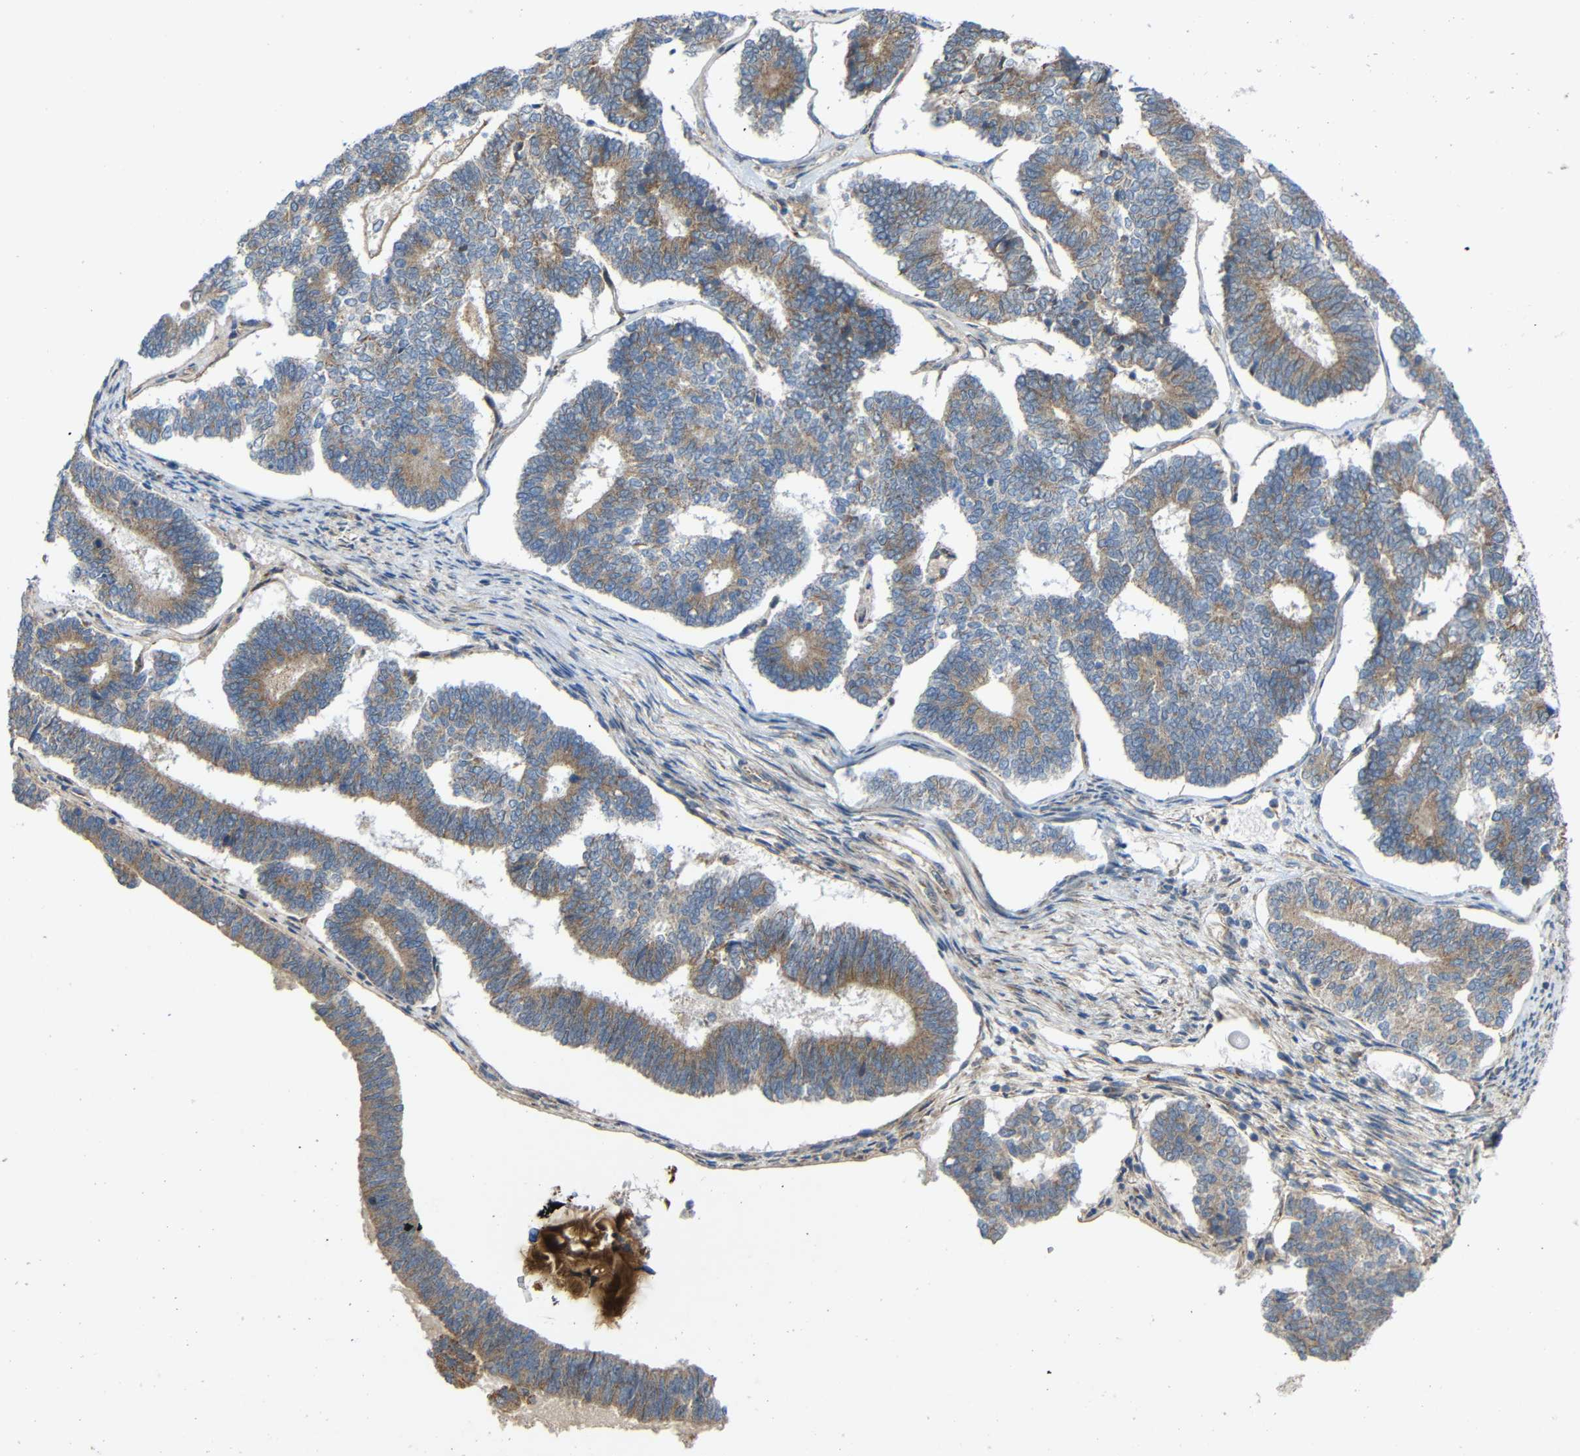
{"staining": {"intensity": "weak", "quantity": "25%-75%", "location": "cytoplasmic/membranous"}, "tissue": "endometrial cancer", "cell_type": "Tumor cells", "image_type": "cancer", "snomed": [{"axis": "morphology", "description": "Adenocarcinoma, NOS"}, {"axis": "topography", "description": "Endometrium"}], "caption": "A brown stain labels weak cytoplasmic/membranous expression of a protein in endometrial cancer tumor cells.", "gene": "TMEM25", "patient": {"sex": "female", "age": 70}}